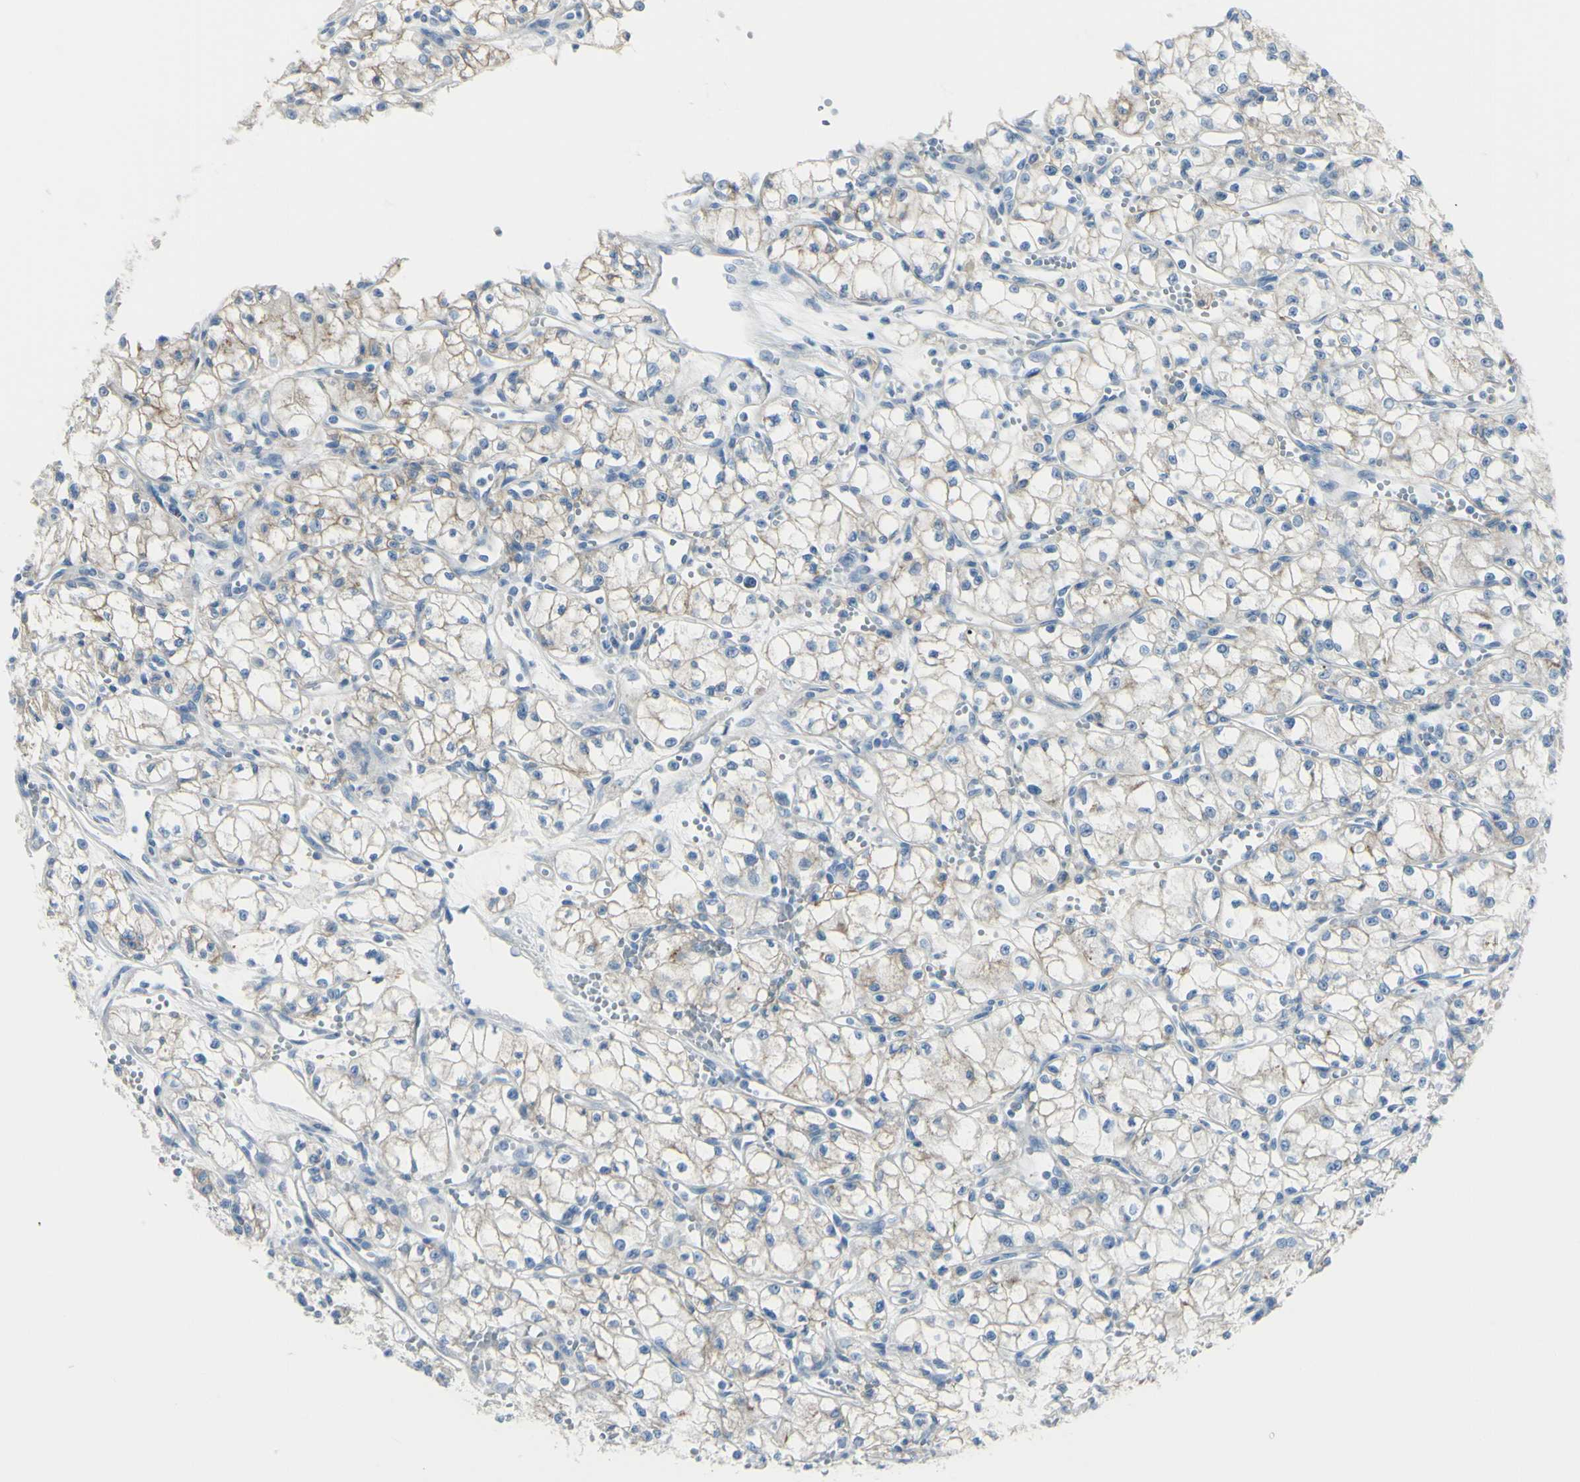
{"staining": {"intensity": "weak", "quantity": "25%-75%", "location": "cytoplasmic/membranous"}, "tissue": "renal cancer", "cell_type": "Tumor cells", "image_type": "cancer", "snomed": [{"axis": "morphology", "description": "Normal tissue, NOS"}, {"axis": "morphology", "description": "Adenocarcinoma, NOS"}, {"axis": "topography", "description": "Kidney"}], "caption": "A high-resolution histopathology image shows immunohistochemistry staining of adenocarcinoma (renal), which demonstrates weak cytoplasmic/membranous staining in approximately 25%-75% of tumor cells.", "gene": "ZNF557", "patient": {"sex": "male", "age": 59}}